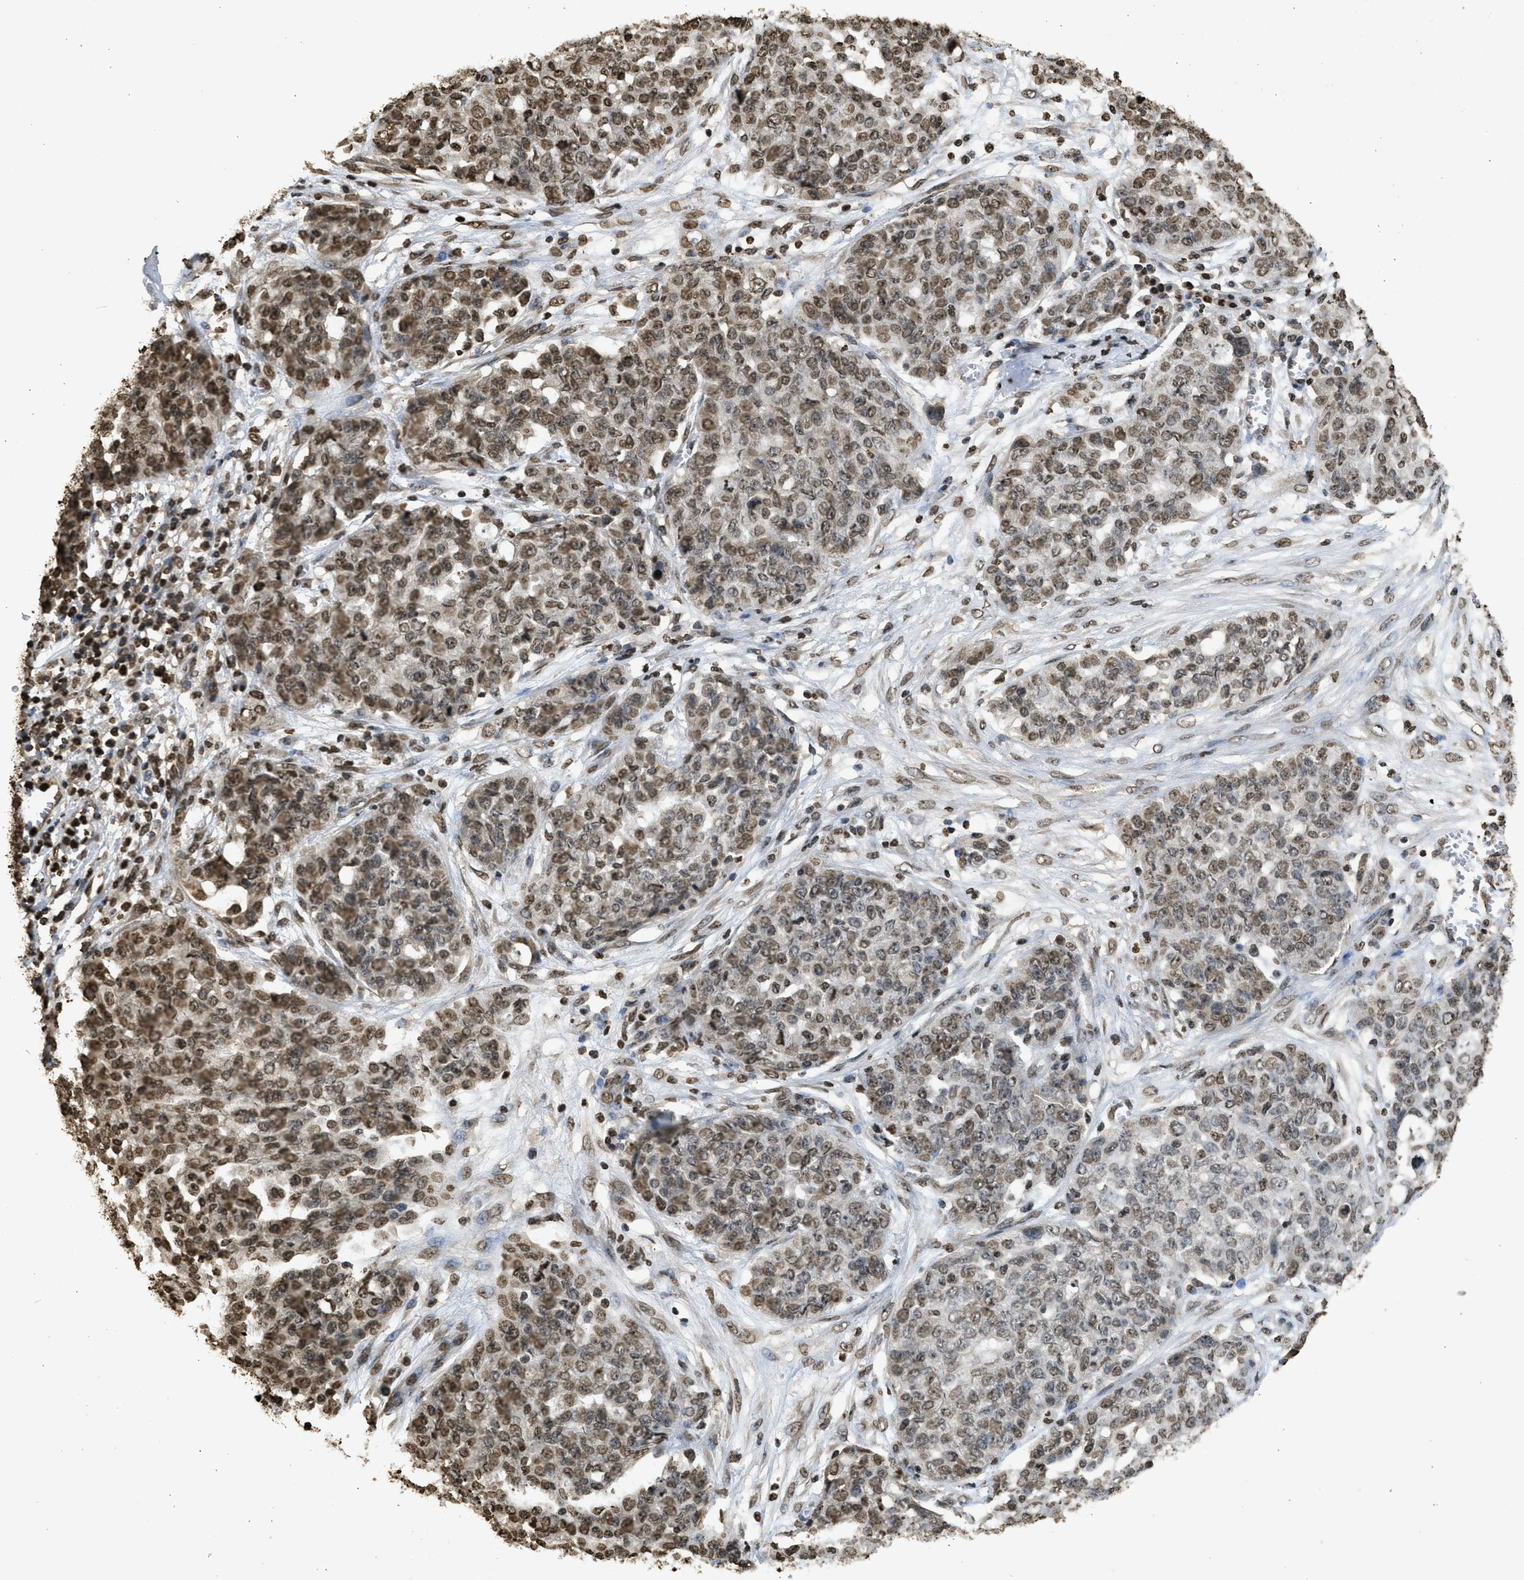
{"staining": {"intensity": "moderate", "quantity": ">75%", "location": "nuclear"}, "tissue": "ovarian cancer", "cell_type": "Tumor cells", "image_type": "cancer", "snomed": [{"axis": "morphology", "description": "Cystadenocarcinoma, serous, NOS"}, {"axis": "topography", "description": "Soft tissue"}, {"axis": "topography", "description": "Ovary"}], "caption": "Immunohistochemical staining of human serous cystadenocarcinoma (ovarian) reveals moderate nuclear protein expression in approximately >75% of tumor cells.", "gene": "RRAGC", "patient": {"sex": "female", "age": 57}}